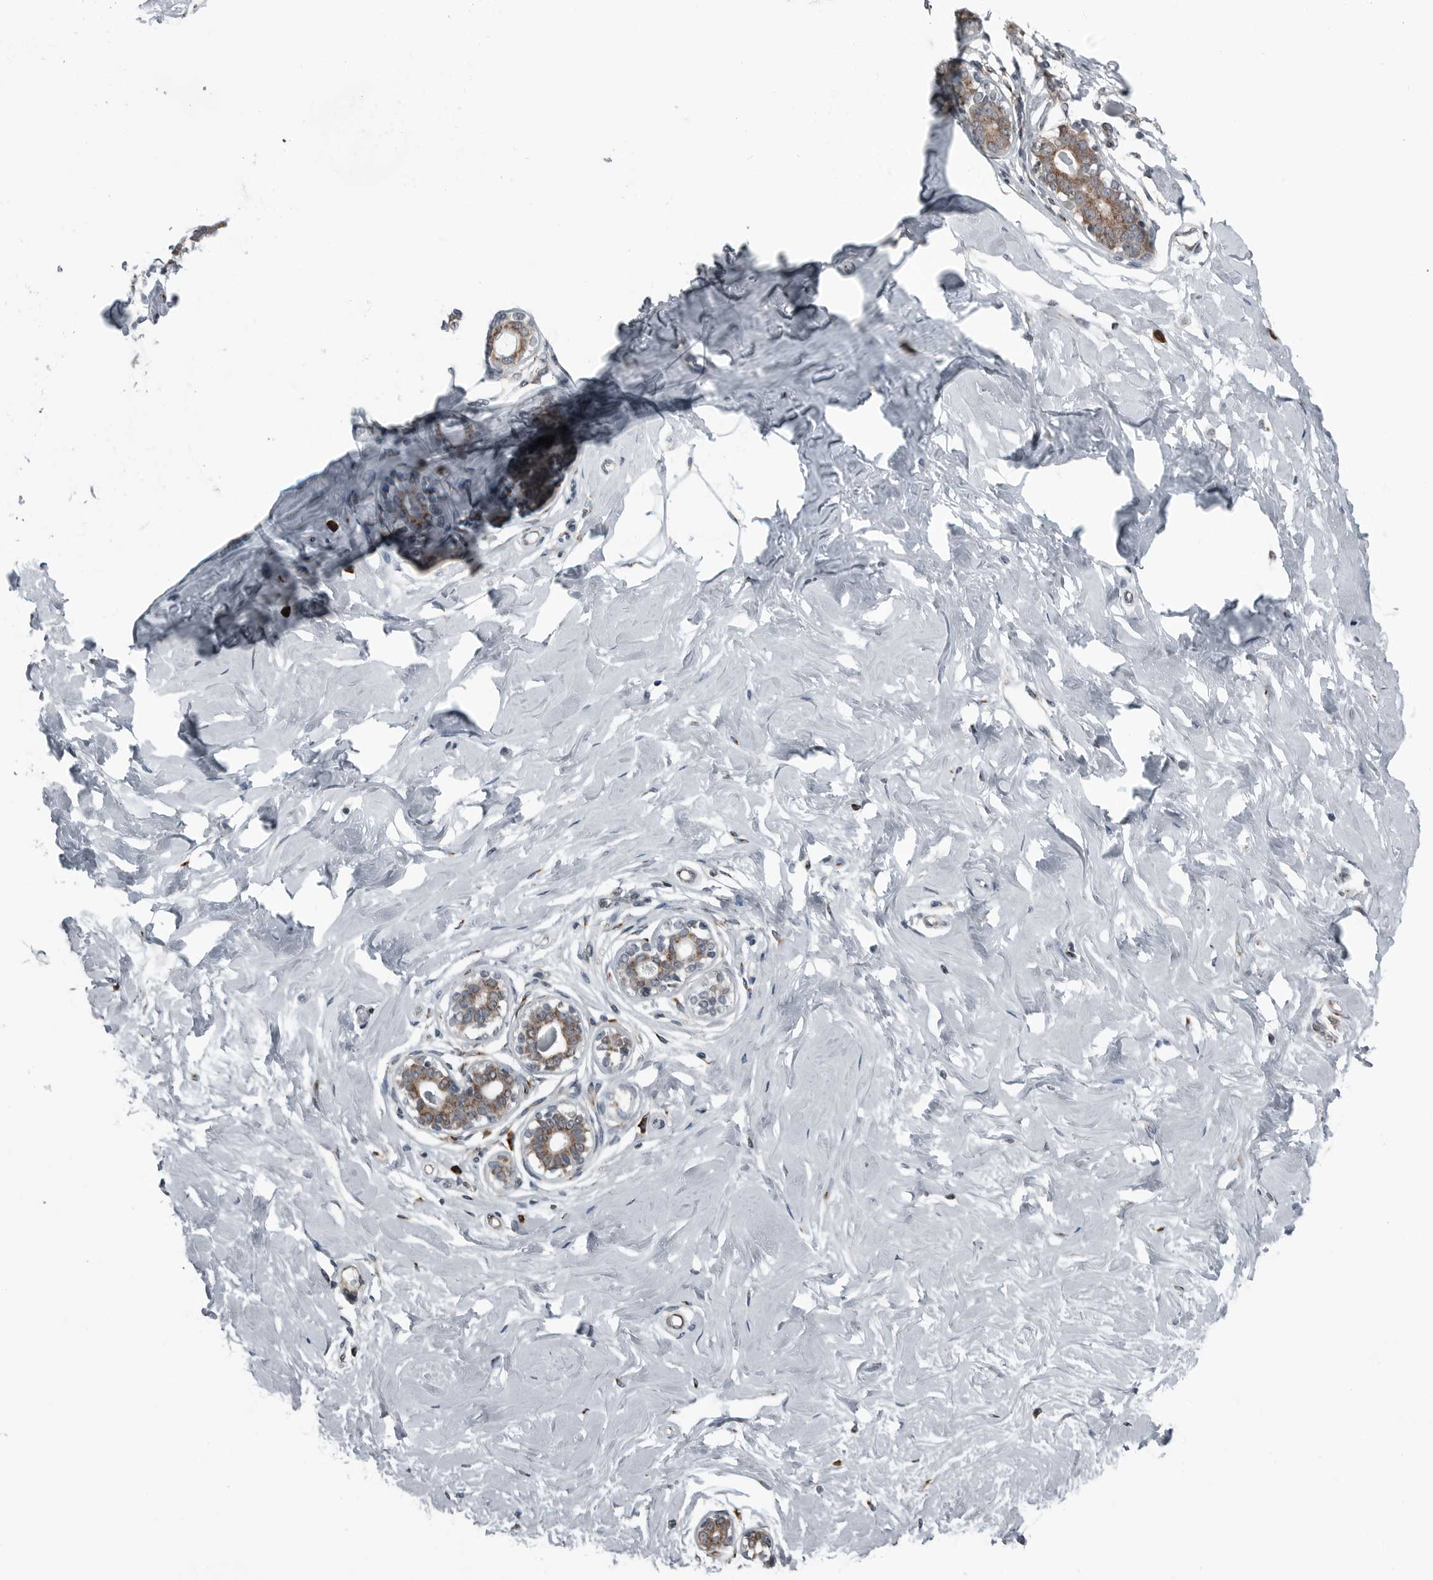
{"staining": {"intensity": "negative", "quantity": "none", "location": "none"}, "tissue": "breast", "cell_type": "Adipocytes", "image_type": "normal", "snomed": [{"axis": "morphology", "description": "Normal tissue, NOS"}, {"axis": "morphology", "description": "Adenoma, NOS"}, {"axis": "topography", "description": "Breast"}], "caption": "Immunohistochemistry (IHC) of benign breast displays no expression in adipocytes. (DAB immunohistochemistry (IHC), high magnification).", "gene": "CEP85", "patient": {"sex": "female", "age": 23}}